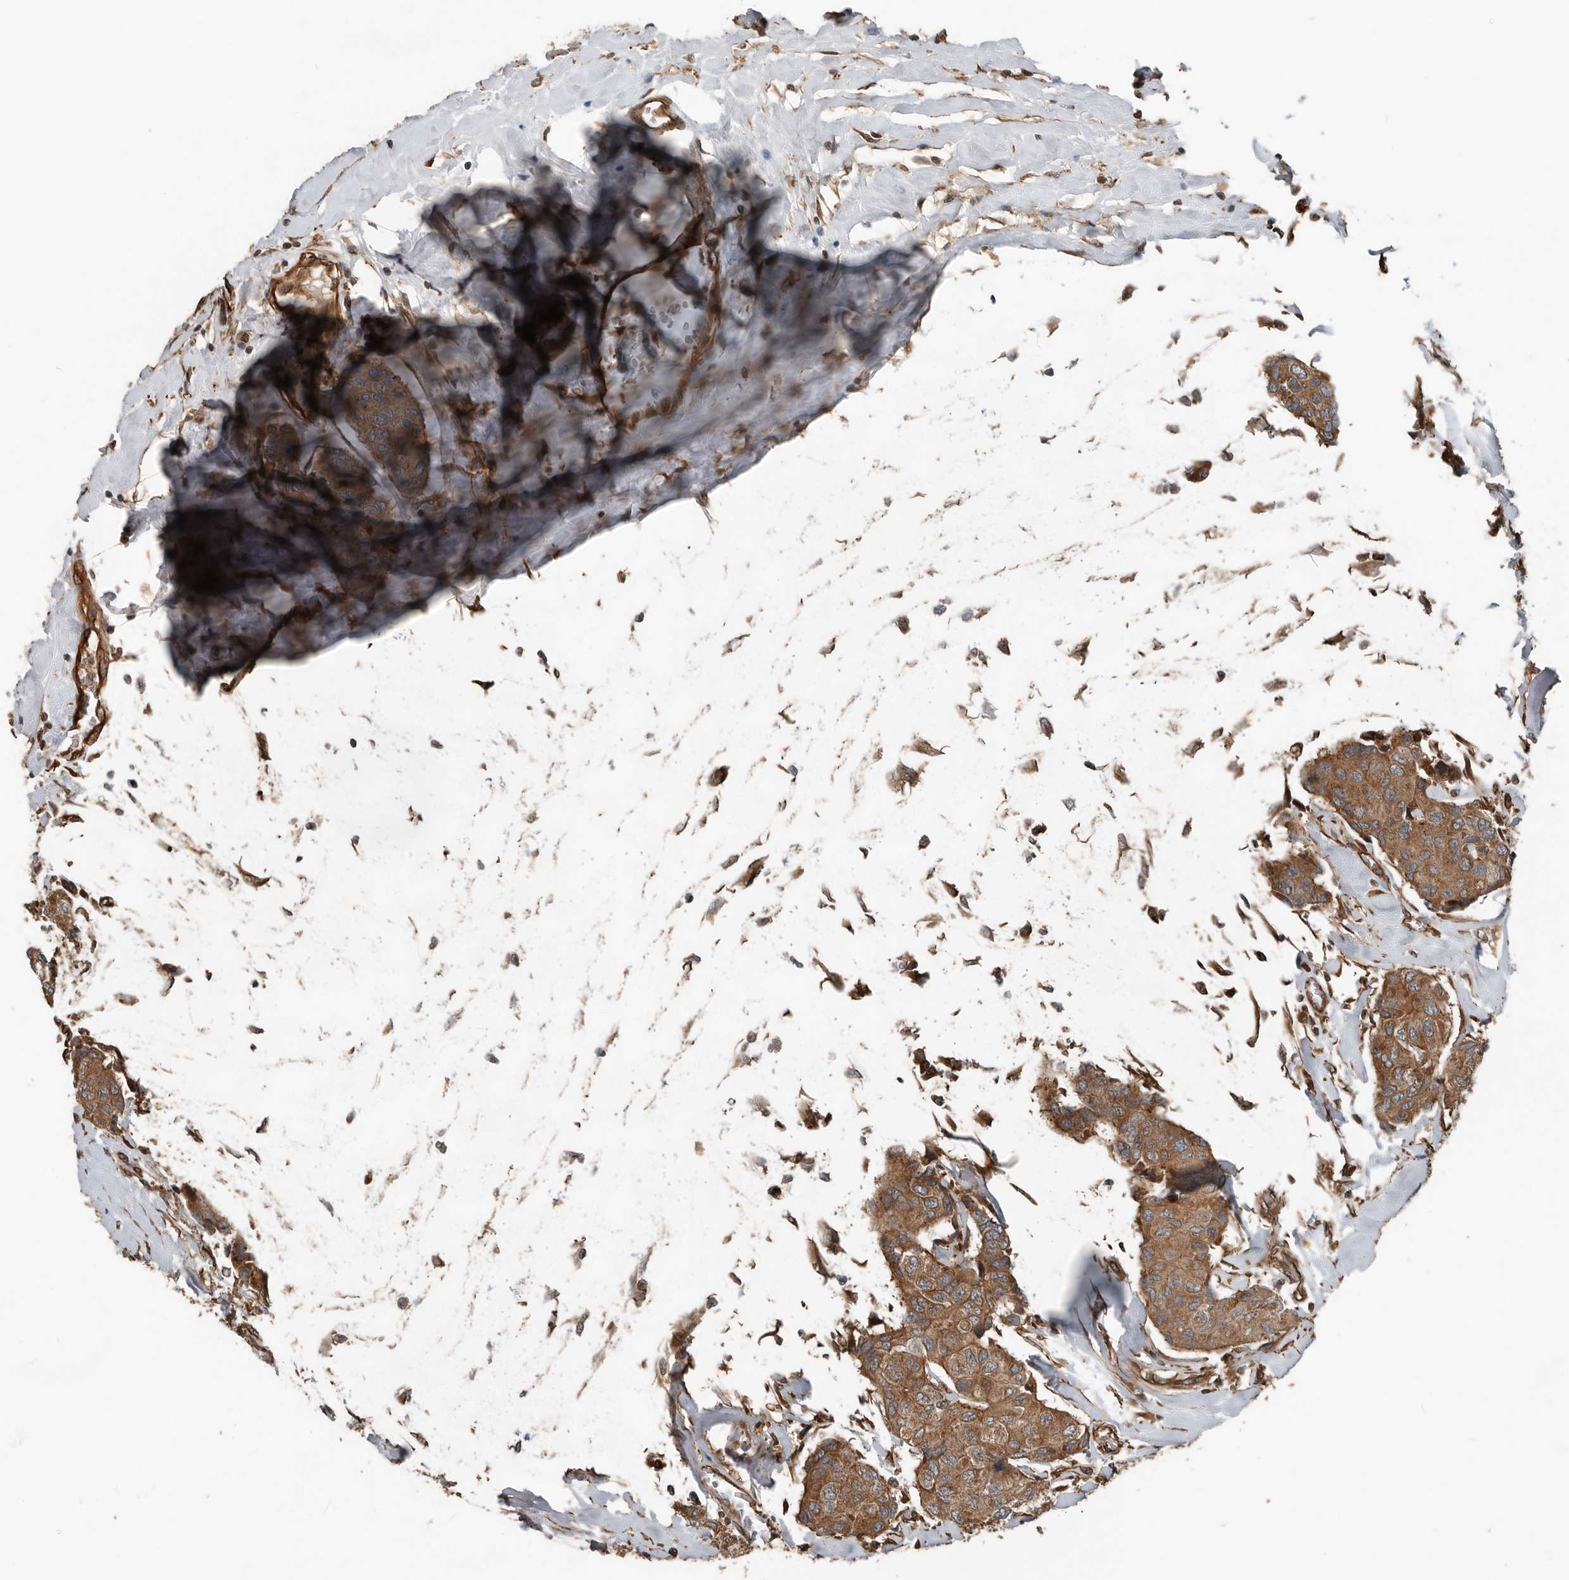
{"staining": {"intensity": "moderate", "quantity": ">75%", "location": "cytoplasmic/membranous"}, "tissue": "breast cancer", "cell_type": "Tumor cells", "image_type": "cancer", "snomed": [{"axis": "morphology", "description": "Duct carcinoma"}, {"axis": "topography", "description": "Breast"}], "caption": "Immunohistochemistry (IHC) (DAB (3,3'-diaminobenzidine)) staining of breast intraductal carcinoma reveals moderate cytoplasmic/membranous protein staining in about >75% of tumor cells.", "gene": "YOD1", "patient": {"sex": "female", "age": 80}}